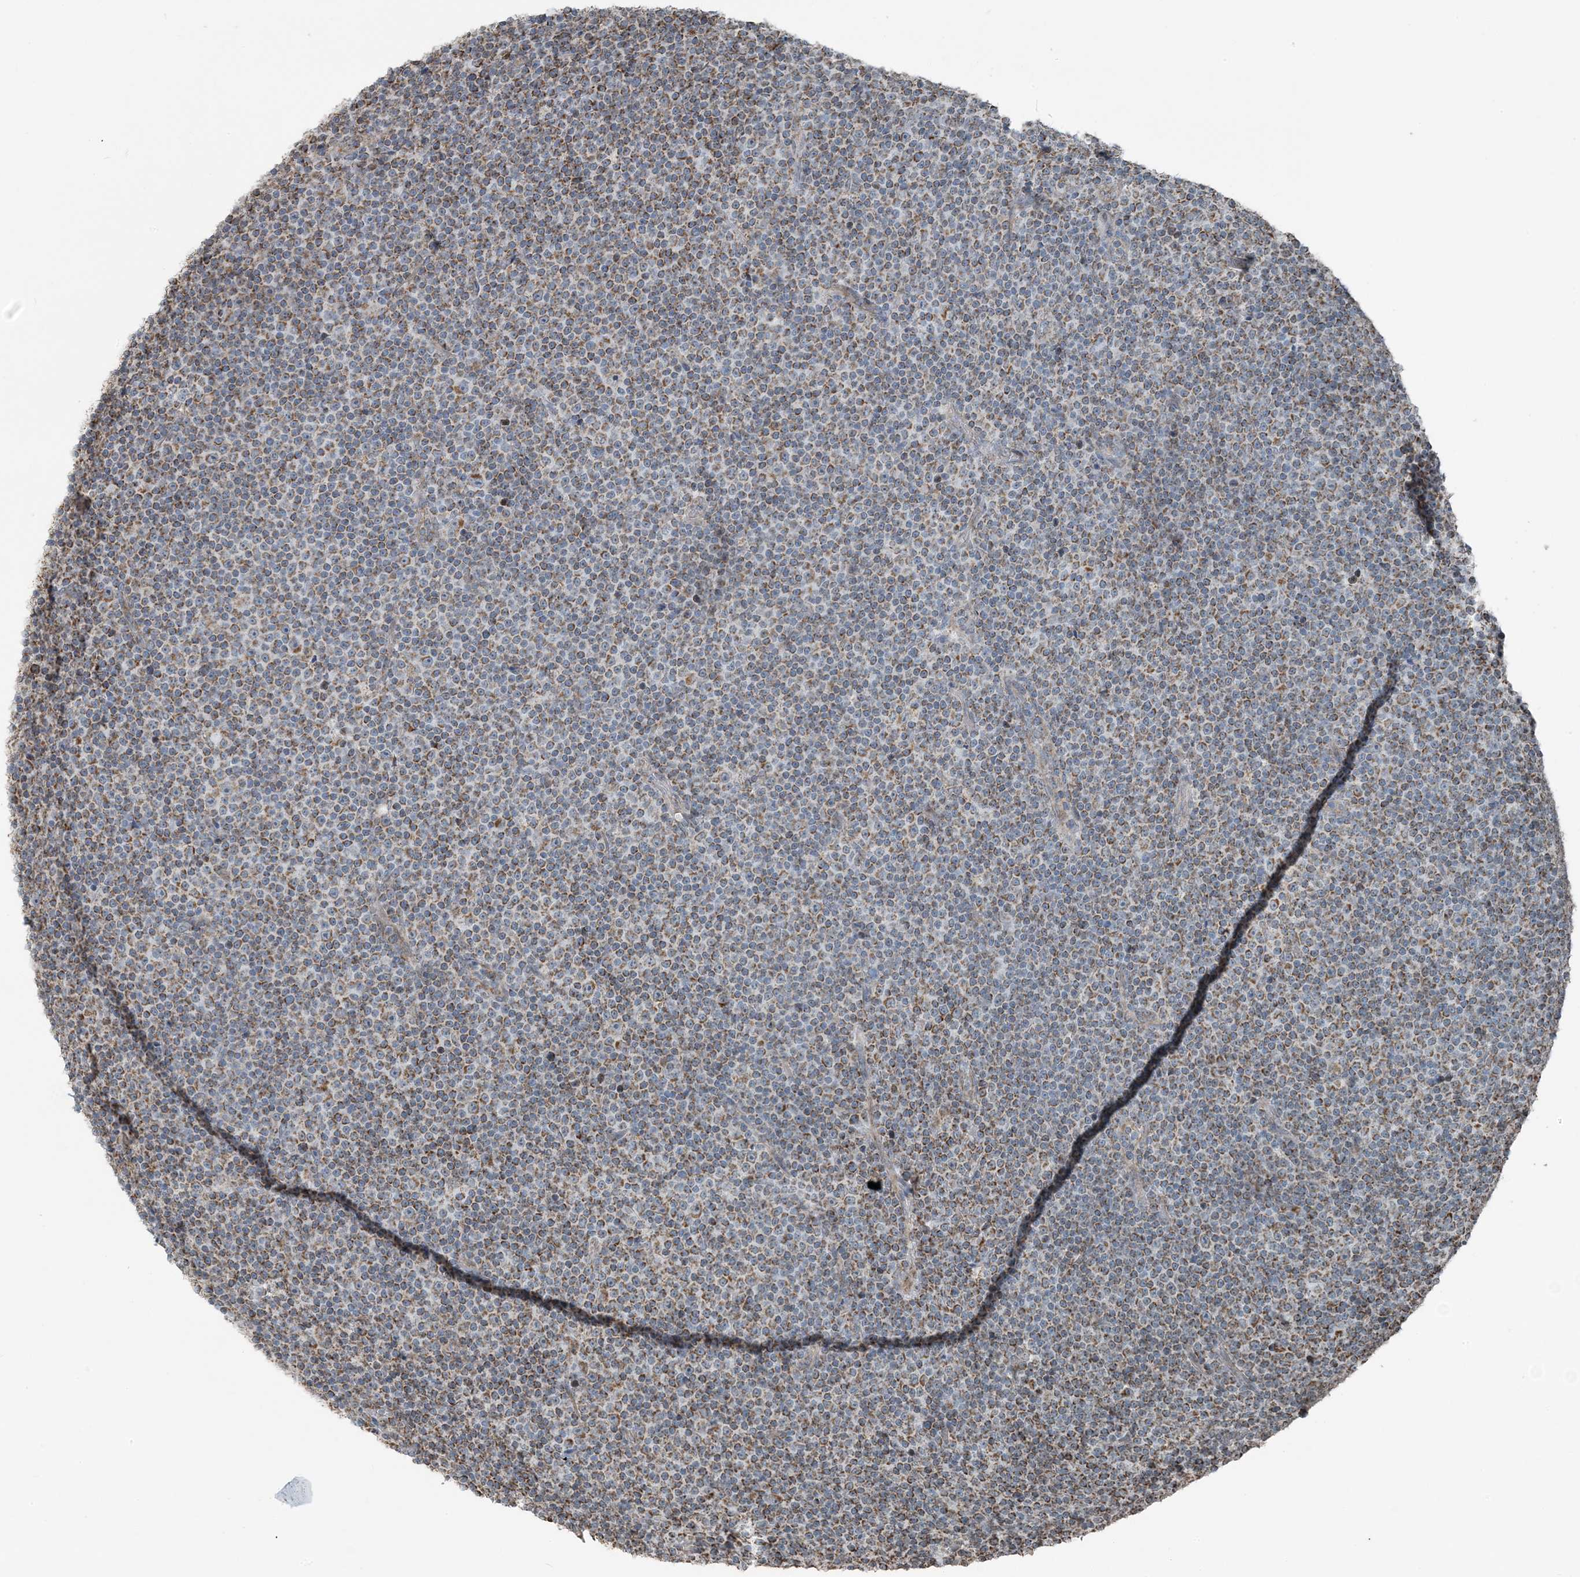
{"staining": {"intensity": "moderate", "quantity": ">75%", "location": "cytoplasmic/membranous"}, "tissue": "lymphoma", "cell_type": "Tumor cells", "image_type": "cancer", "snomed": [{"axis": "morphology", "description": "Malignant lymphoma, non-Hodgkin's type, Low grade"}, {"axis": "topography", "description": "Lymph node"}], "caption": "Immunohistochemical staining of malignant lymphoma, non-Hodgkin's type (low-grade) shows medium levels of moderate cytoplasmic/membranous protein staining in about >75% of tumor cells.", "gene": "PILRB", "patient": {"sex": "female", "age": 67}}